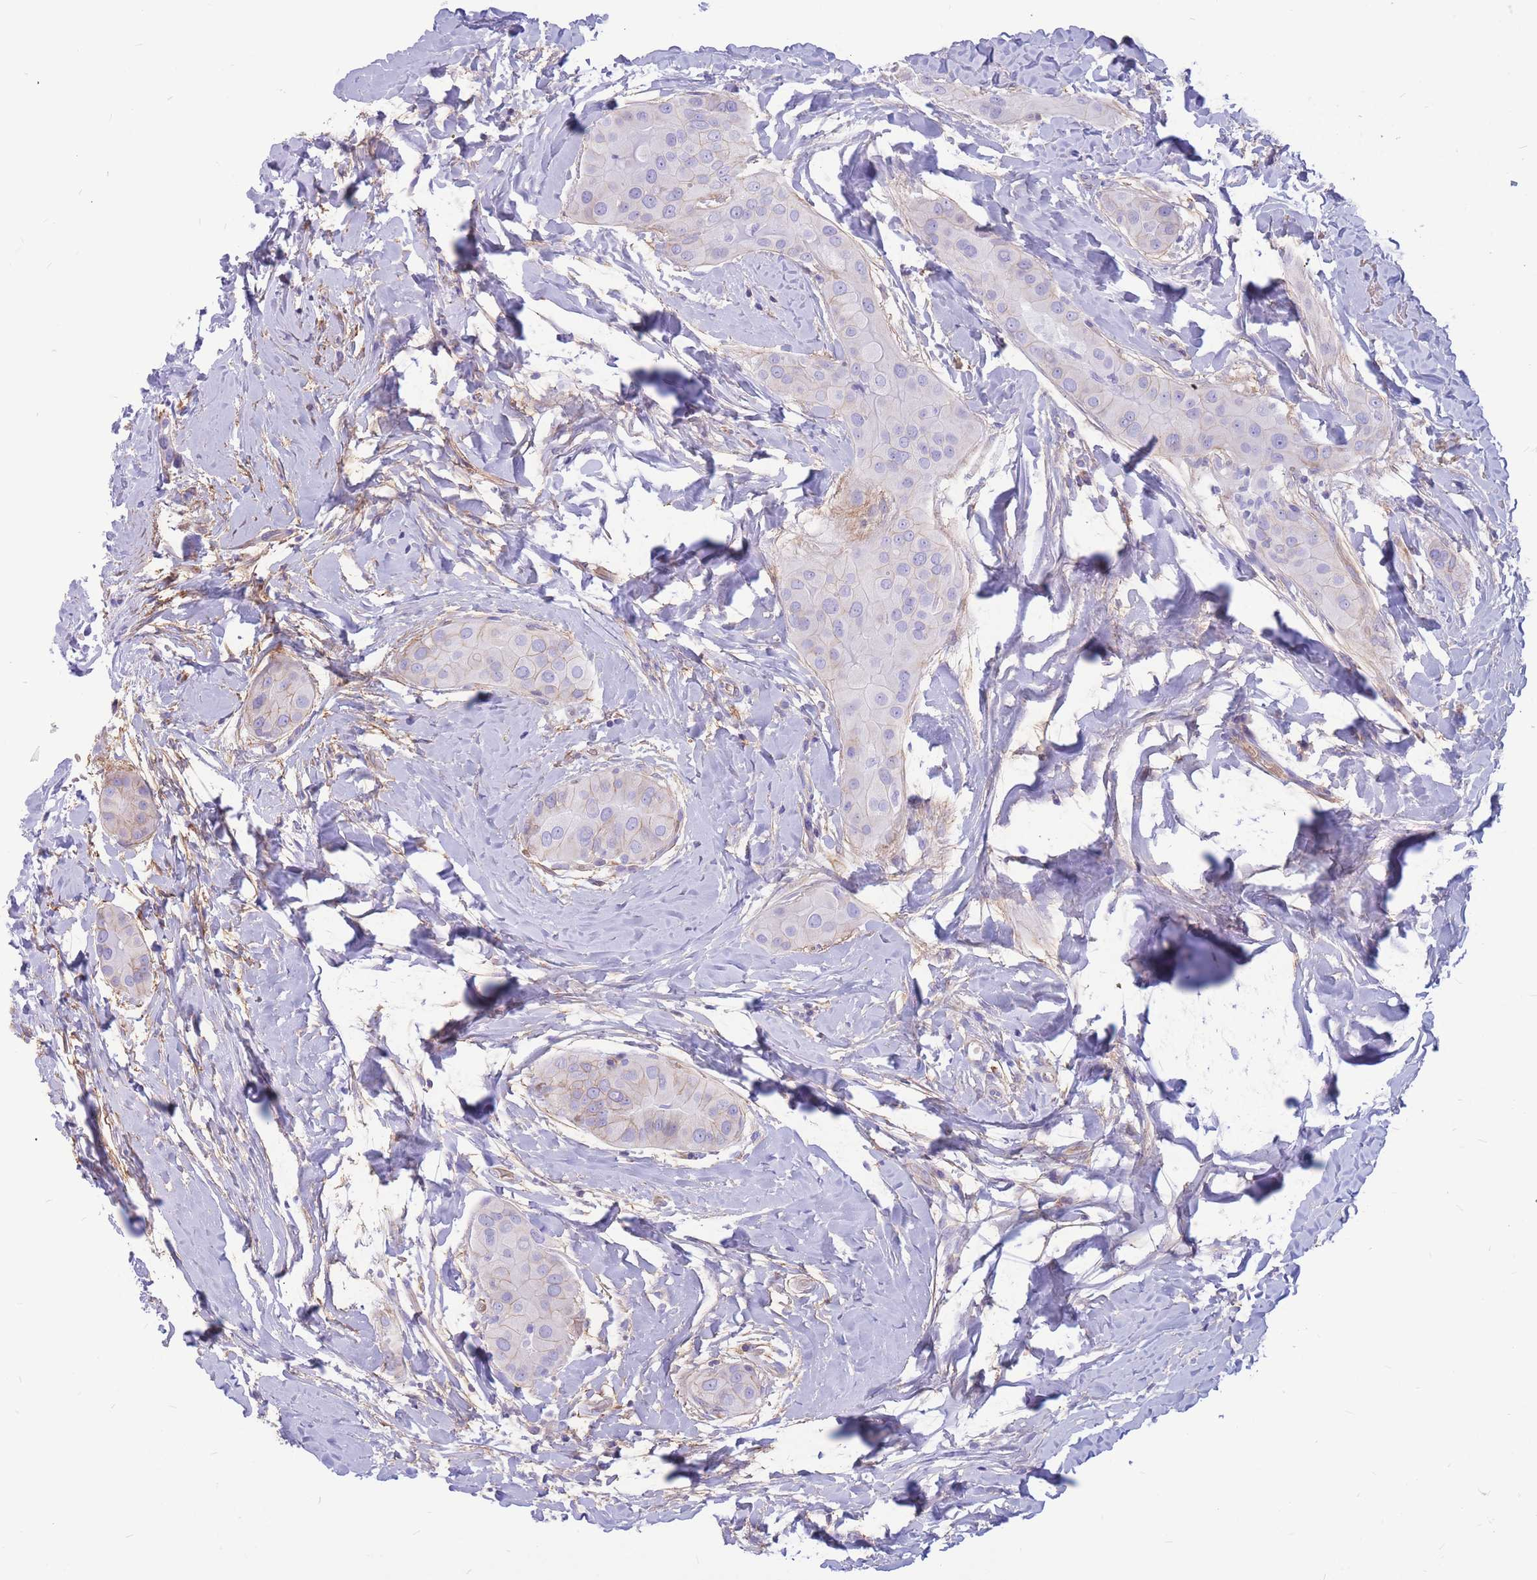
{"staining": {"intensity": "negative", "quantity": "none", "location": "none"}, "tissue": "thyroid cancer", "cell_type": "Tumor cells", "image_type": "cancer", "snomed": [{"axis": "morphology", "description": "Papillary adenocarcinoma, NOS"}, {"axis": "topography", "description": "Thyroid gland"}], "caption": "Tumor cells show no significant positivity in thyroid cancer. The staining was performed using DAB to visualize the protein expression in brown, while the nuclei were stained in blue with hematoxylin (Magnification: 20x).", "gene": "ADD2", "patient": {"sex": "male", "age": 33}}